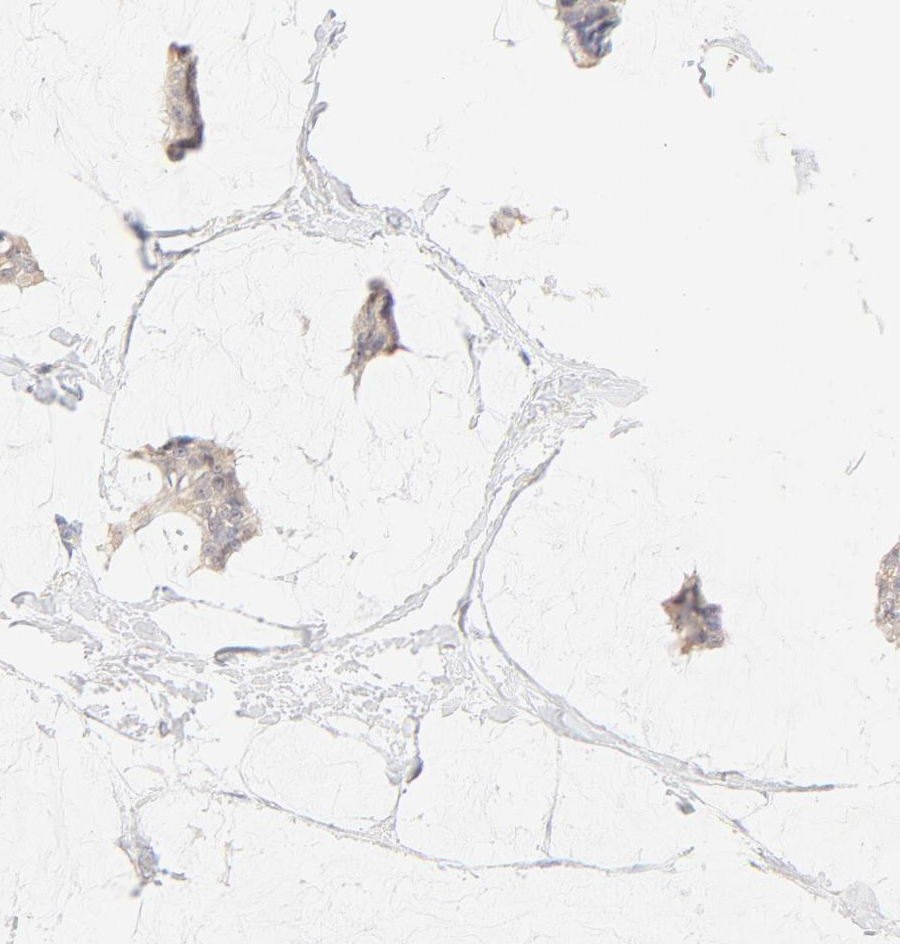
{"staining": {"intensity": "moderate", "quantity": ">75%", "location": "cytoplasmic/membranous"}, "tissue": "breast cancer", "cell_type": "Tumor cells", "image_type": "cancer", "snomed": [{"axis": "morphology", "description": "Duct carcinoma"}, {"axis": "topography", "description": "Breast"}], "caption": "Tumor cells exhibit moderate cytoplasmic/membranous staining in approximately >75% of cells in invasive ductal carcinoma (breast).", "gene": "NKX2-2", "patient": {"sex": "female", "age": 93}}